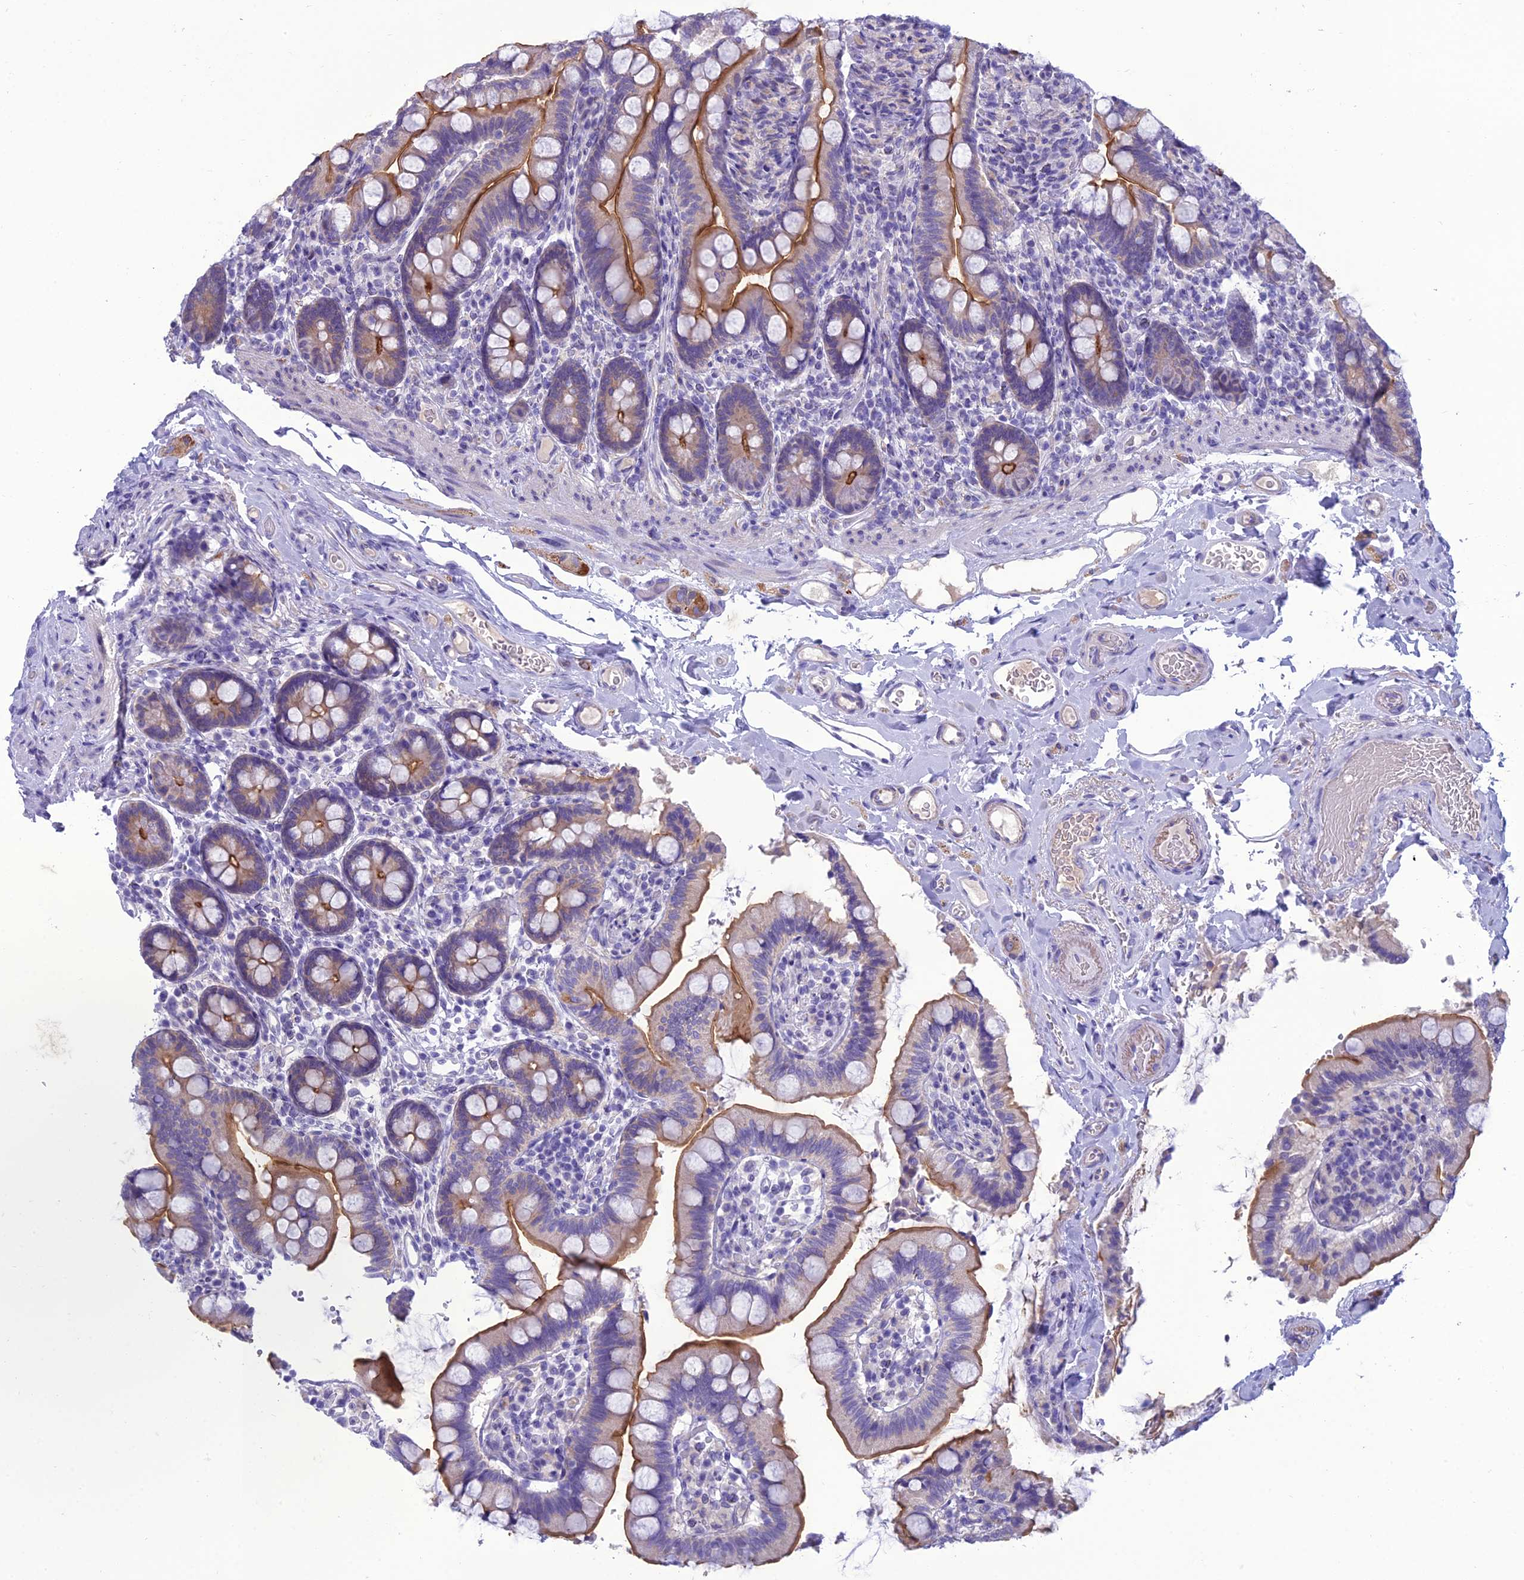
{"staining": {"intensity": "moderate", "quantity": ">75%", "location": "cytoplasmic/membranous"}, "tissue": "small intestine", "cell_type": "Glandular cells", "image_type": "normal", "snomed": [{"axis": "morphology", "description": "Normal tissue, NOS"}, {"axis": "topography", "description": "Small intestine"}], "caption": "A micrograph of small intestine stained for a protein displays moderate cytoplasmic/membranous brown staining in glandular cells. Using DAB (3,3'-diaminobenzidine) (brown) and hematoxylin (blue) stains, captured at high magnification using brightfield microscopy.", "gene": "ANKS4B", "patient": {"sex": "female", "age": 64}}